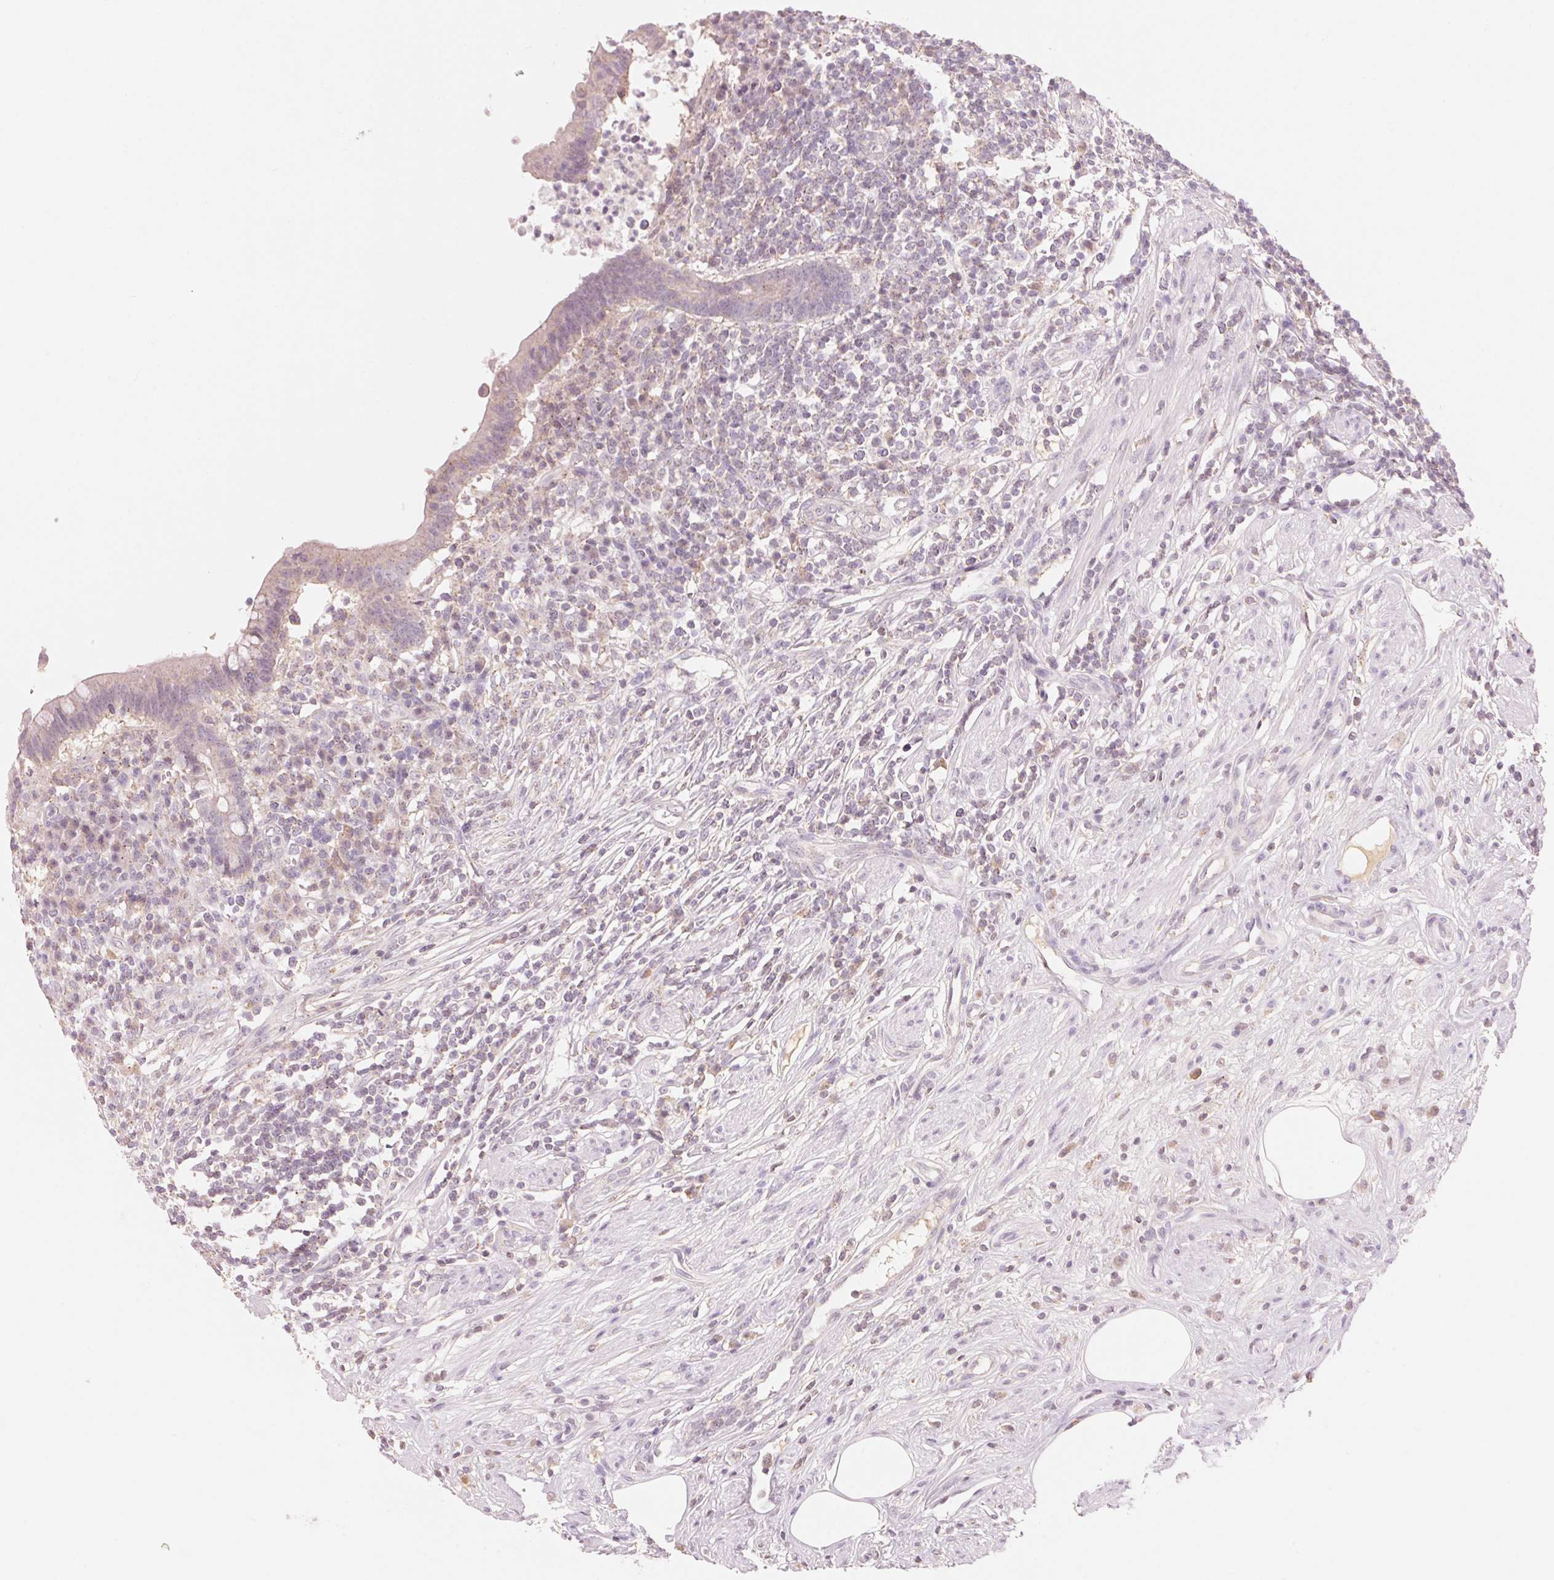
{"staining": {"intensity": "weak", "quantity": "25%-75%", "location": "cytoplasmic/membranous"}, "tissue": "appendix", "cell_type": "Glandular cells", "image_type": "normal", "snomed": [{"axis": "morphology", "description": "Normal tissue, NOS"}, {"axis": "topography", "description": "Appendix"}], "caption": "Brown immunohistochemical staining in unremarkable human appendix shows weak cytoplasmic/membranous expression in approximately 25%-75% of glandular cells.", "gene": "HOXB13", "patient": {"sex": "female", "age": 56}}